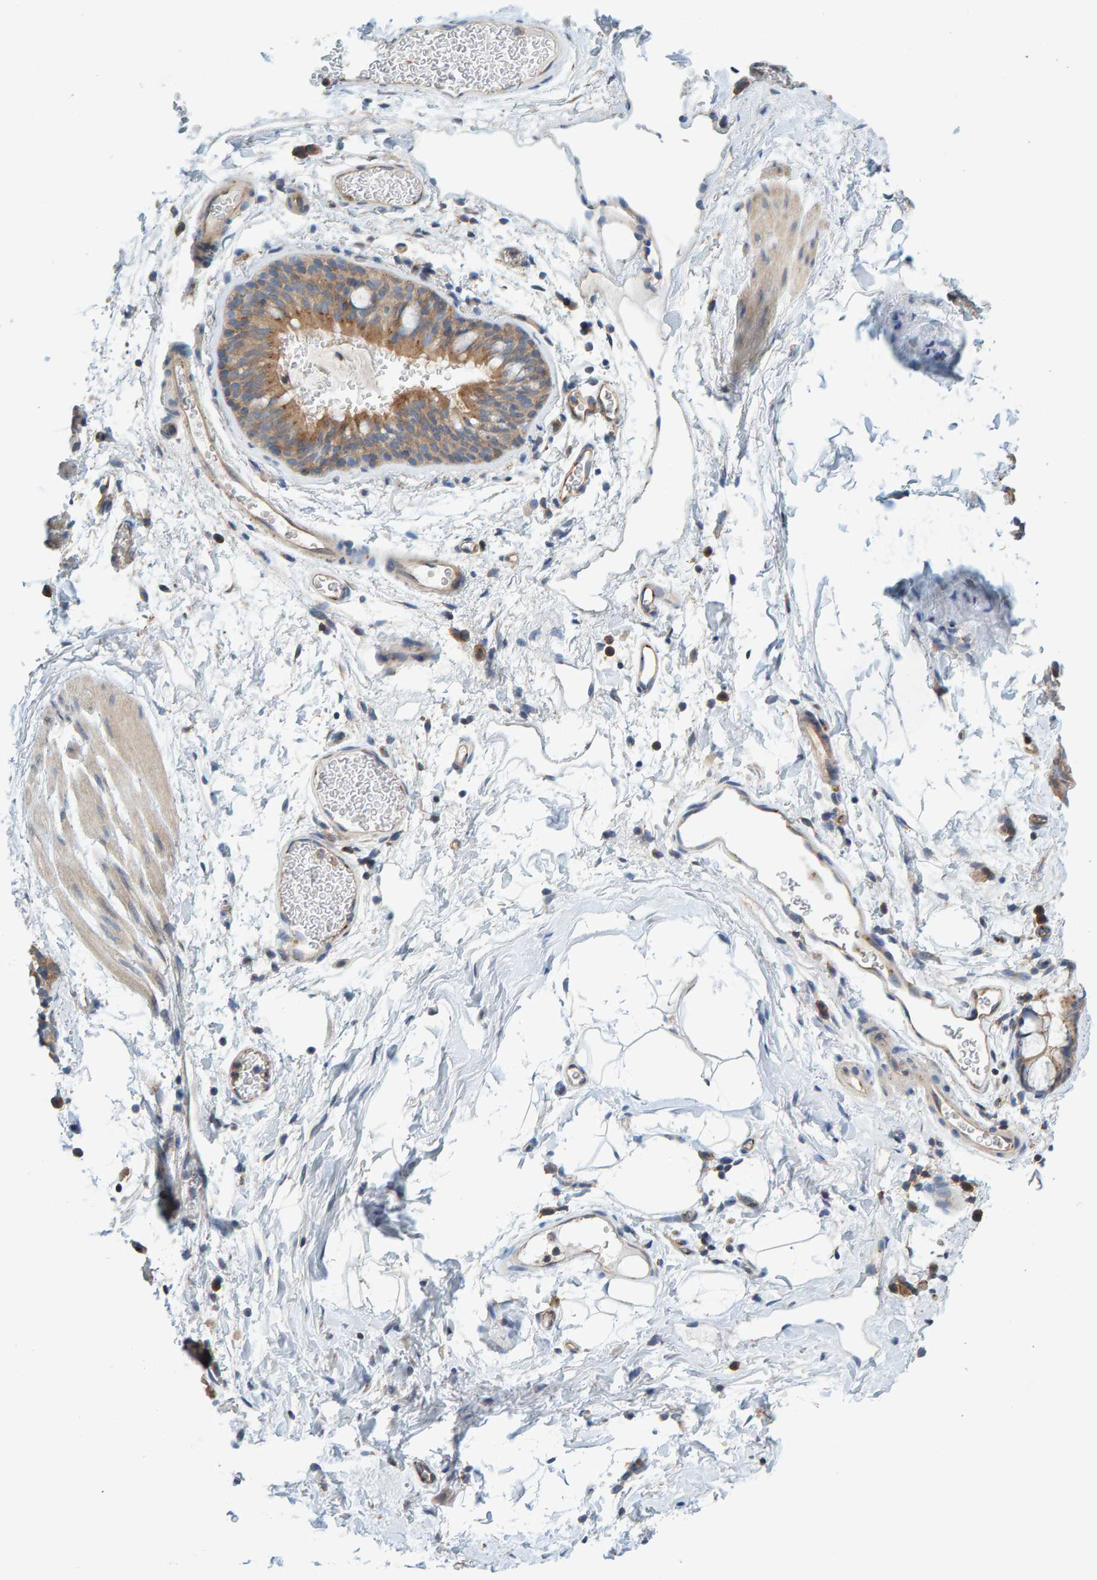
{"staining": {"intensity": "moderate", "quantity": ">75%", "location": "cytoplasmic/membranous"}, "tissue": "bronchus", "cell_type": "Respiratory epithelial cells", "image_type": "normal", "snomed": [{"axis": "morphology", "description": "Normal tissue, NOS"}, {"axis": "topography", "description": "Cartilage tissue"}, {"axis": "topography", "description": "Bronchus"}], "caption": "The histopathology image demonstrates staining of normal bronchus, revealing moderate cytoplasmic/membranous protein expression (brown color) within respiratory epithelial cells.", "gene": "PRKD2", "patient": {"sex": "female", "age": 53}}